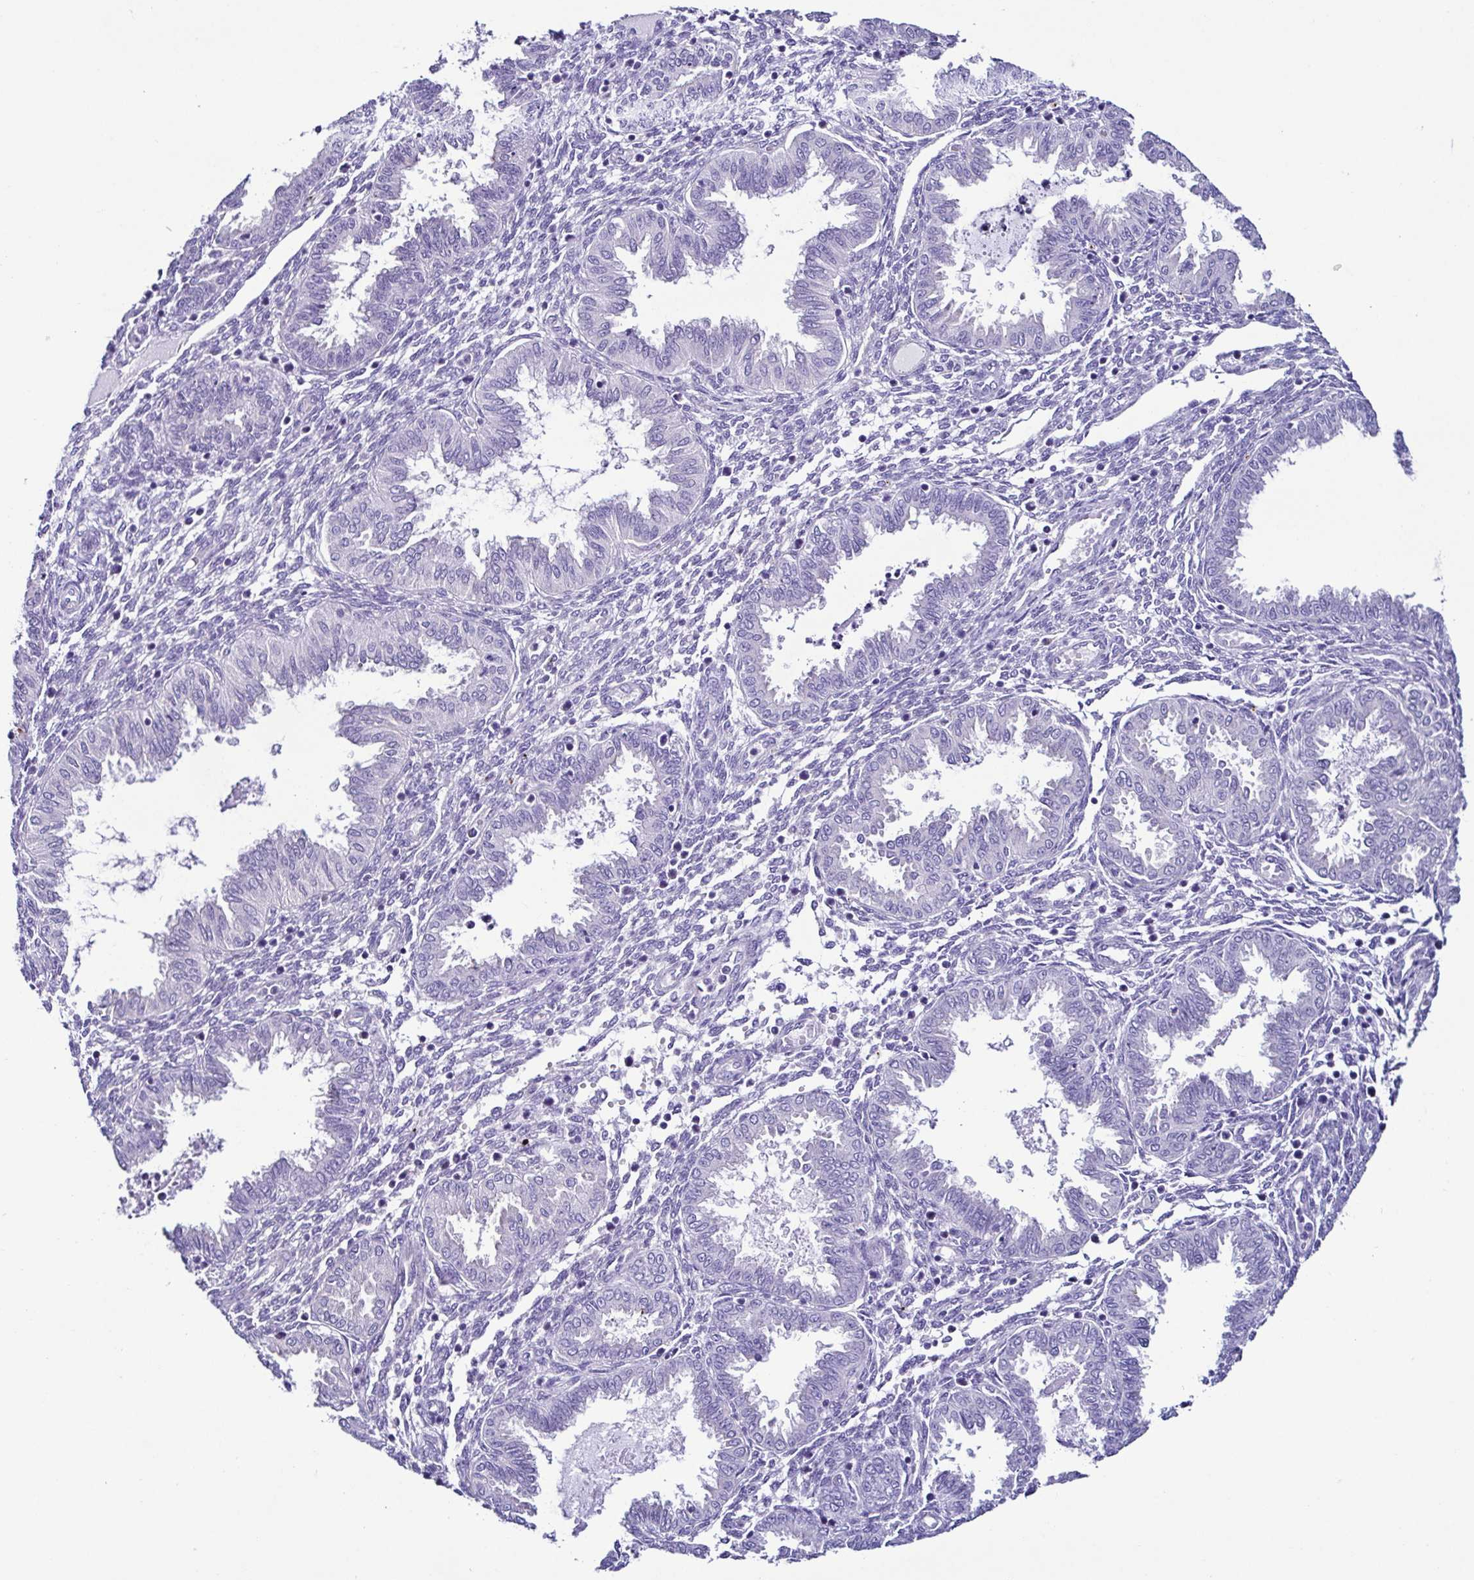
{"staining": {"intensity": "negative", "quantity": "none", "location": "none"}, "tissue": "endometrium", "cell_type": "Cells in endometrial stroma", "image_type": "normal", "snomed": [{"axis": "morphology", "description": "Normal tissue, NOS"}, {"axis": "topography", "description": "Endometrium"}], "caption": "Cells in endometrial stroma show no significant protein positivity in normal endometrium. Brightfield microscopy of immunohistochemistry (IHC) stained with DAB (3,3'-diaminobenzidine) (brown) and hematoxylin (blue), captured at high magnification.", "gene": "SRL", "patient": {"sex": "female", "age": 33}}